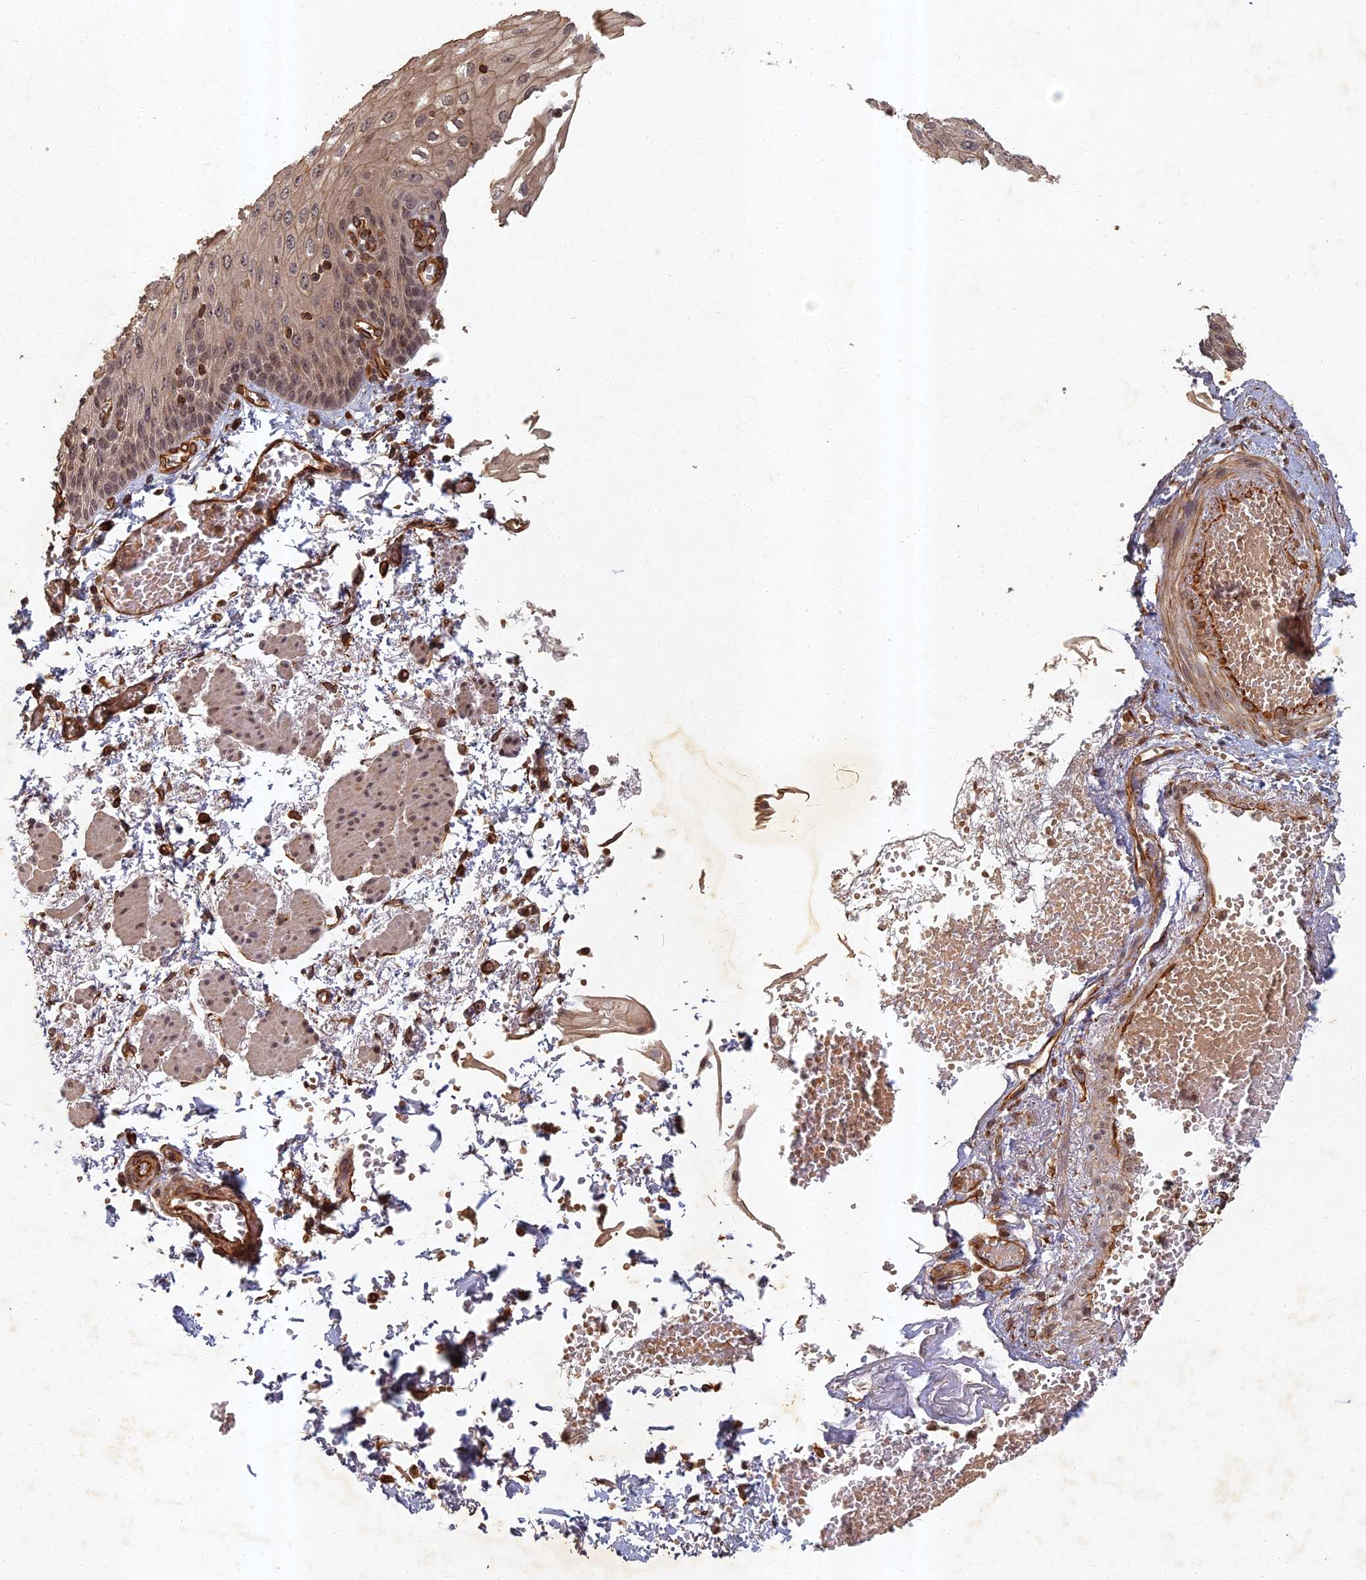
{"staining": {"intensity": "weak", "quantity": "25%-75%", "location": "cytoplasmic/membranous,nuclear"}, "tissue": "esophagus", "cell_type": "Squamous epithelial cells", "image_type": "normal", "snomed": [{"axis": "morphology", "description": "Normal tissue, NOS"}, {"axis": "topography", "description": "Esophagus"}], "caption": "The histopathology image demonstrates a brown stain indicating the presence of a protein in the cytoplasmic/membranous,nuclear of squamous epithelial cells in esophagus. The protein of interest is stained brown, and the nuclei are stained in blue (DAB IHC with brightfield microscopy, high magnification).", "gene": "ABCB10", "patient": {"sex": "male", "age": 81}}